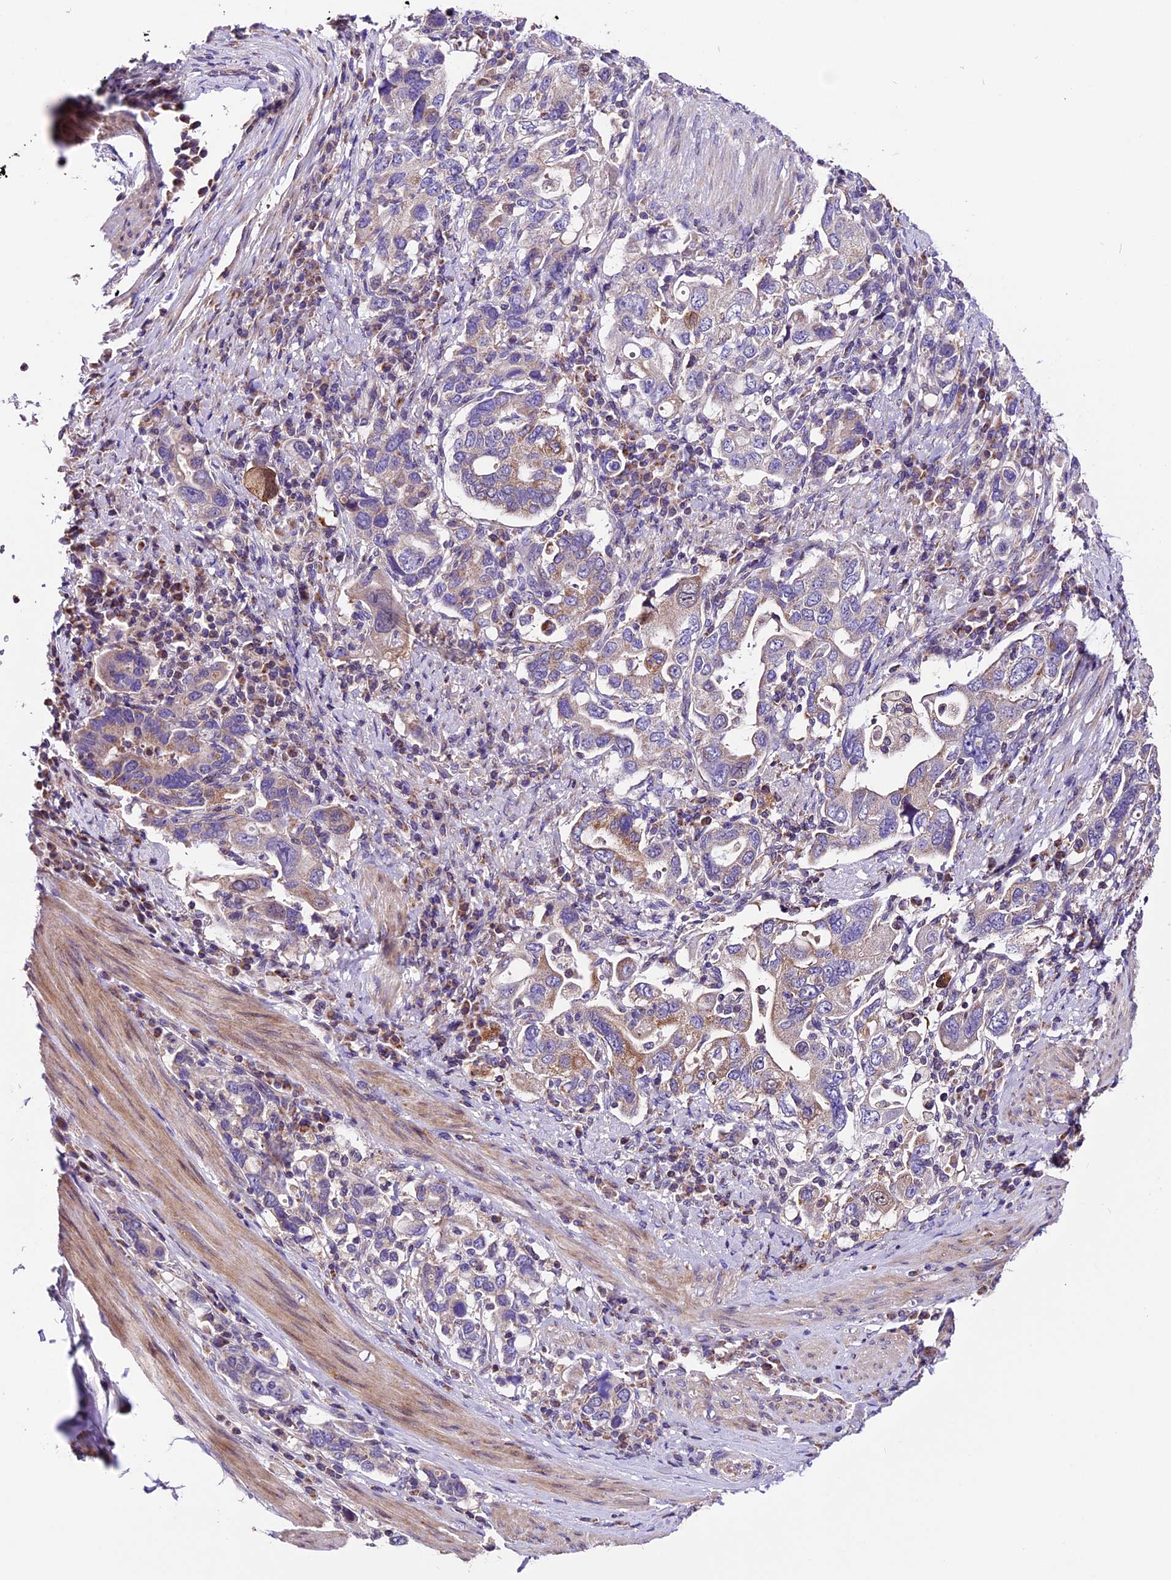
{"staining": {"intensity": "negative", "quantity": "none", "location": "none"}, "tissue": "stomach cancer", "cell_type": "Tumor cells", "image_type": "cancer", "snomed": [{"axis": "morphology", "description": "Adenocarcinoma, NOS"}, {"axis": "topography", "description": "Stomach, upper"}, {"axis": "topography", "description": "Stomach"}], "caption": "Histopathology image shows no protein expression in tumor cells of stomach adenocarcinoma tissue.", "gene": "DDX28", "patient": {"sex": "male", "age": 62}}